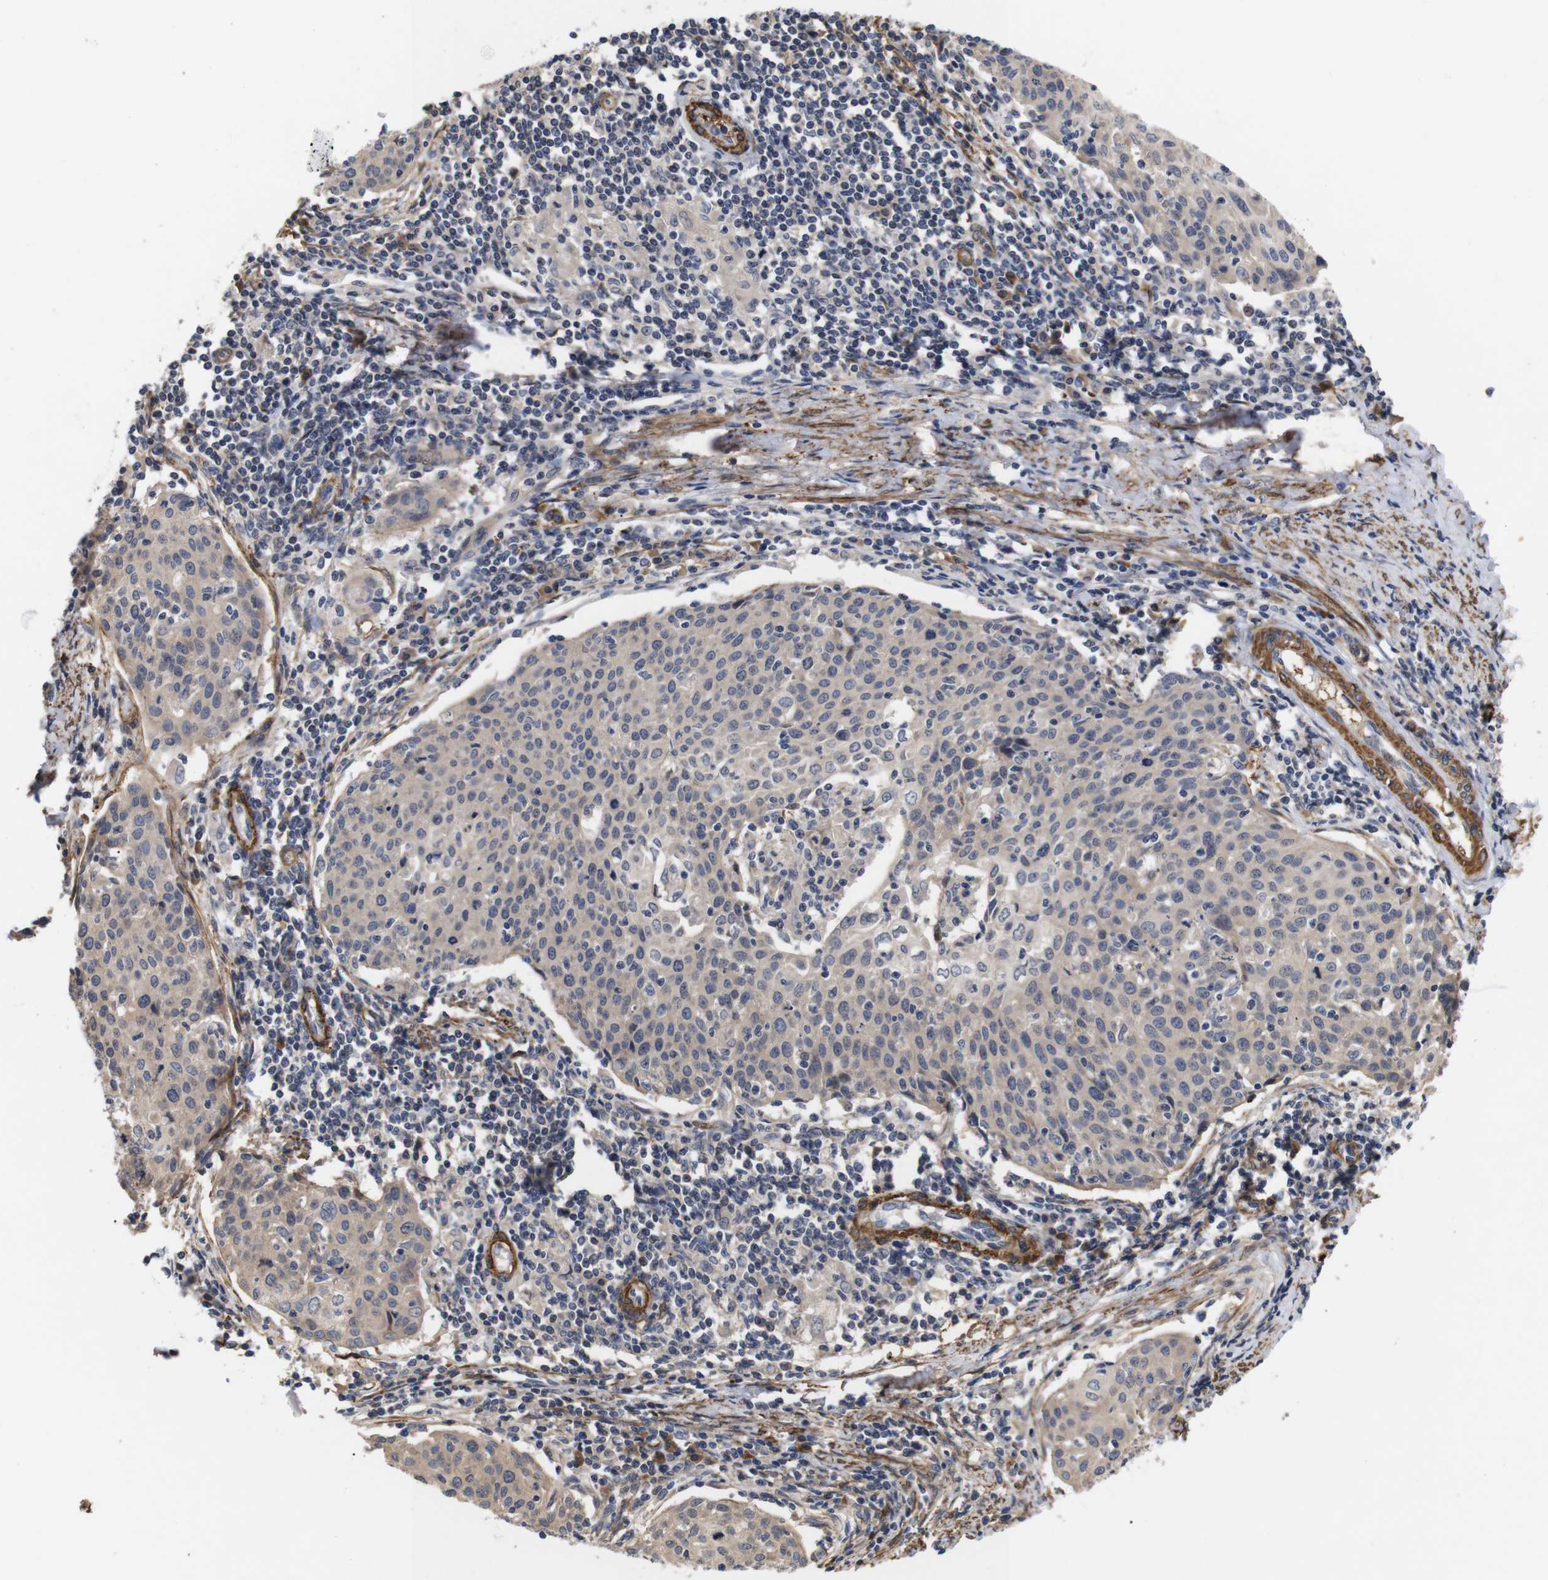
{"staining": {"intensity": "weak", "quantity": ">75%", "location": "cytoplasmic/membranous"}, "tissue": "cervical cancer", "cell_type": "Tumor cells", "image_type": "cancer", "snomed": [{"axis": "morphology", "description": "Squamous cell carcinoma, NOS"}, {"axis": "topography", "description": "Cervix"}], "caption": "Immunohistochemical staining of cervical squamous cell carcinoma exhibits low levels of weak cytoplasmic/membranous protein positivity in about >75% of tumor cells.", "gene": "PDLIM5", "patient": {"sex": "female", "age": 38}}